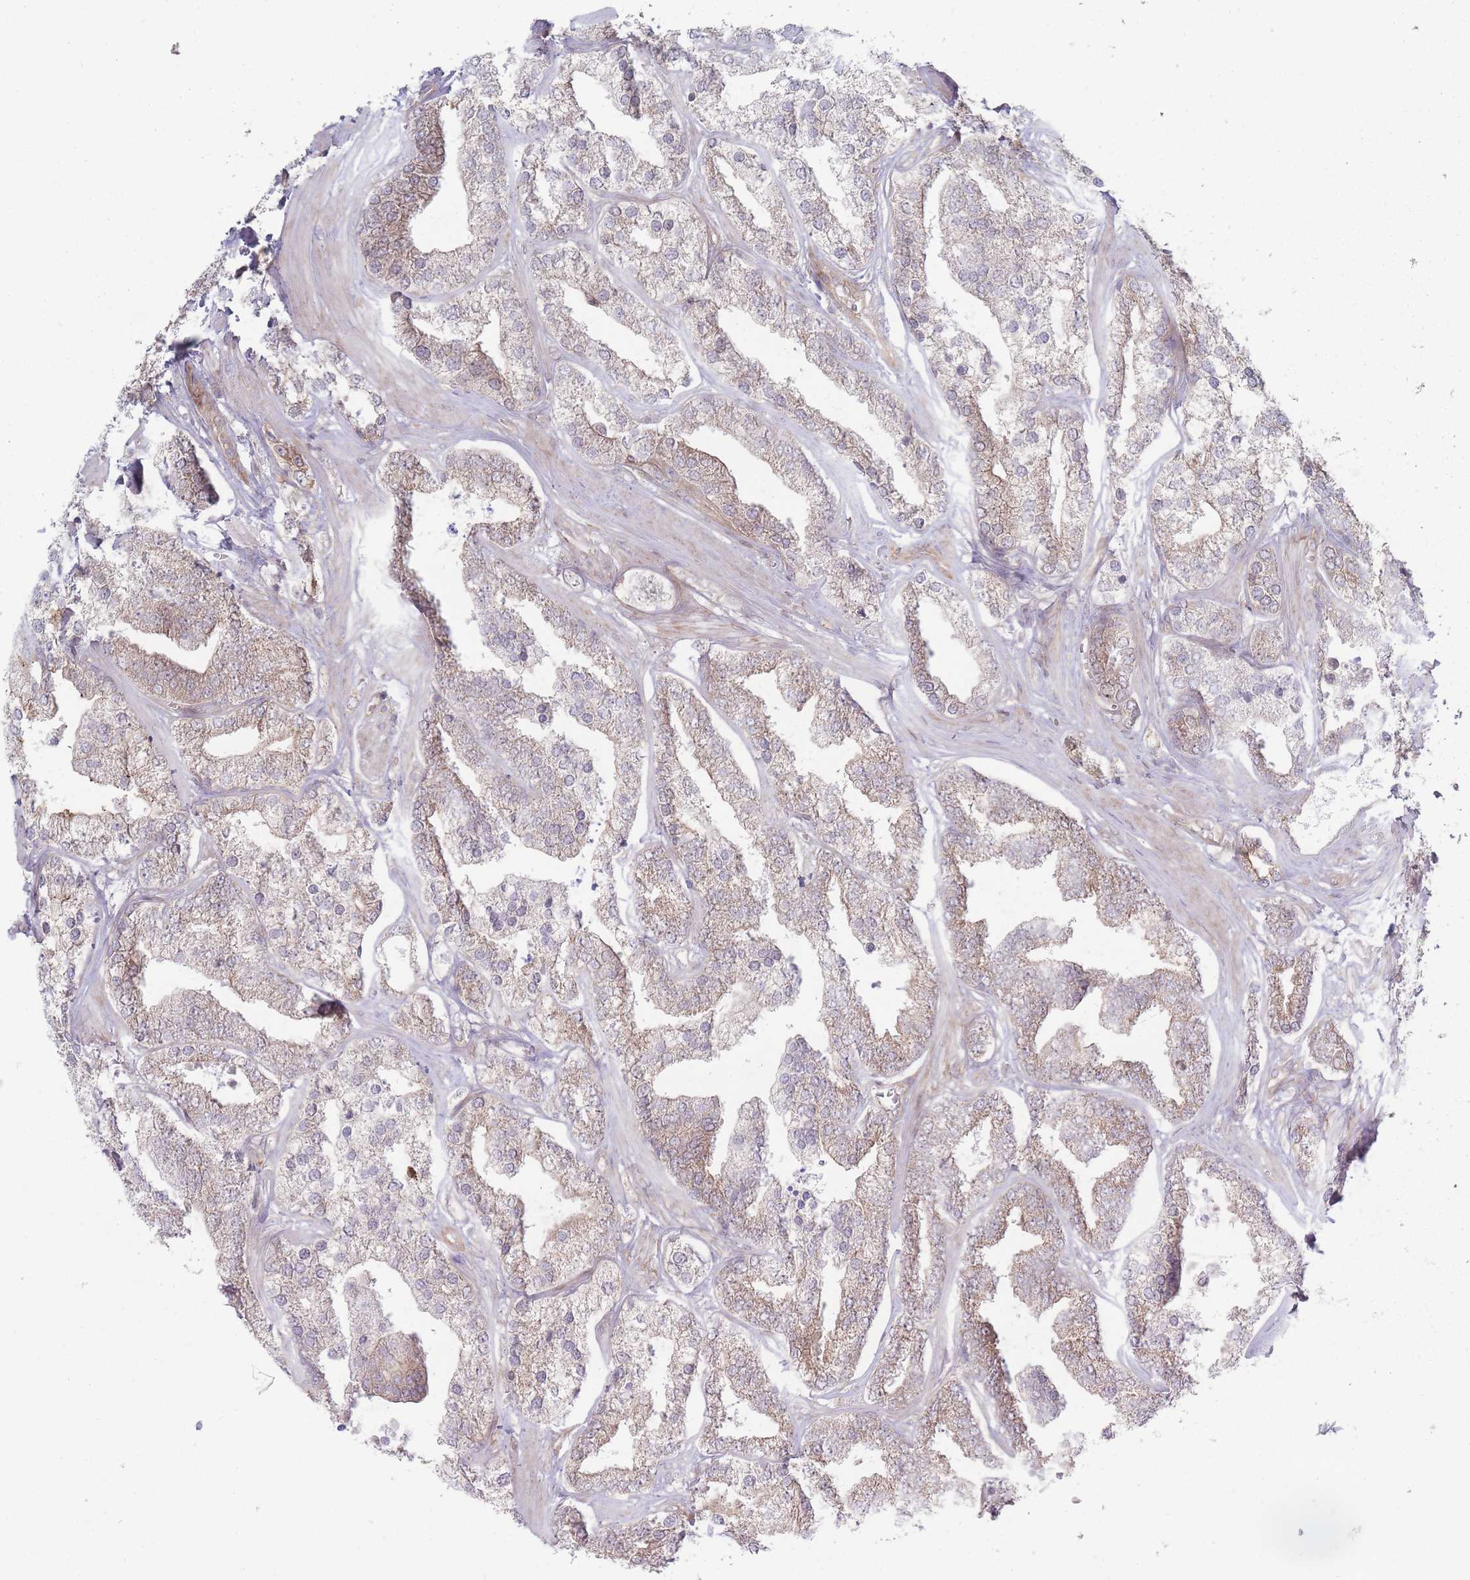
{"staining": {"intensity": "weak", "quantity": "25%-75%", "location": "cytoplasmic/membranous"}, "tissue": "prostate cancer", "cell_type": "Tumor cells", "image_type": "cancer", "snomed": [{"axis": "morphology", "description": "Adenocarcinoma, High grade"}, {"axis": "topography", "description": "Prostate"}], "caption": "DAB (3,3'-diaminobenzidine) immunohistochemical staining of prostate cancer reveals weak cytoplasmic/membranous protein positivity in about 25%-75% of tumor cells.", "gene": "VRK2", "patient": {"sex": "male", "age": 50}}